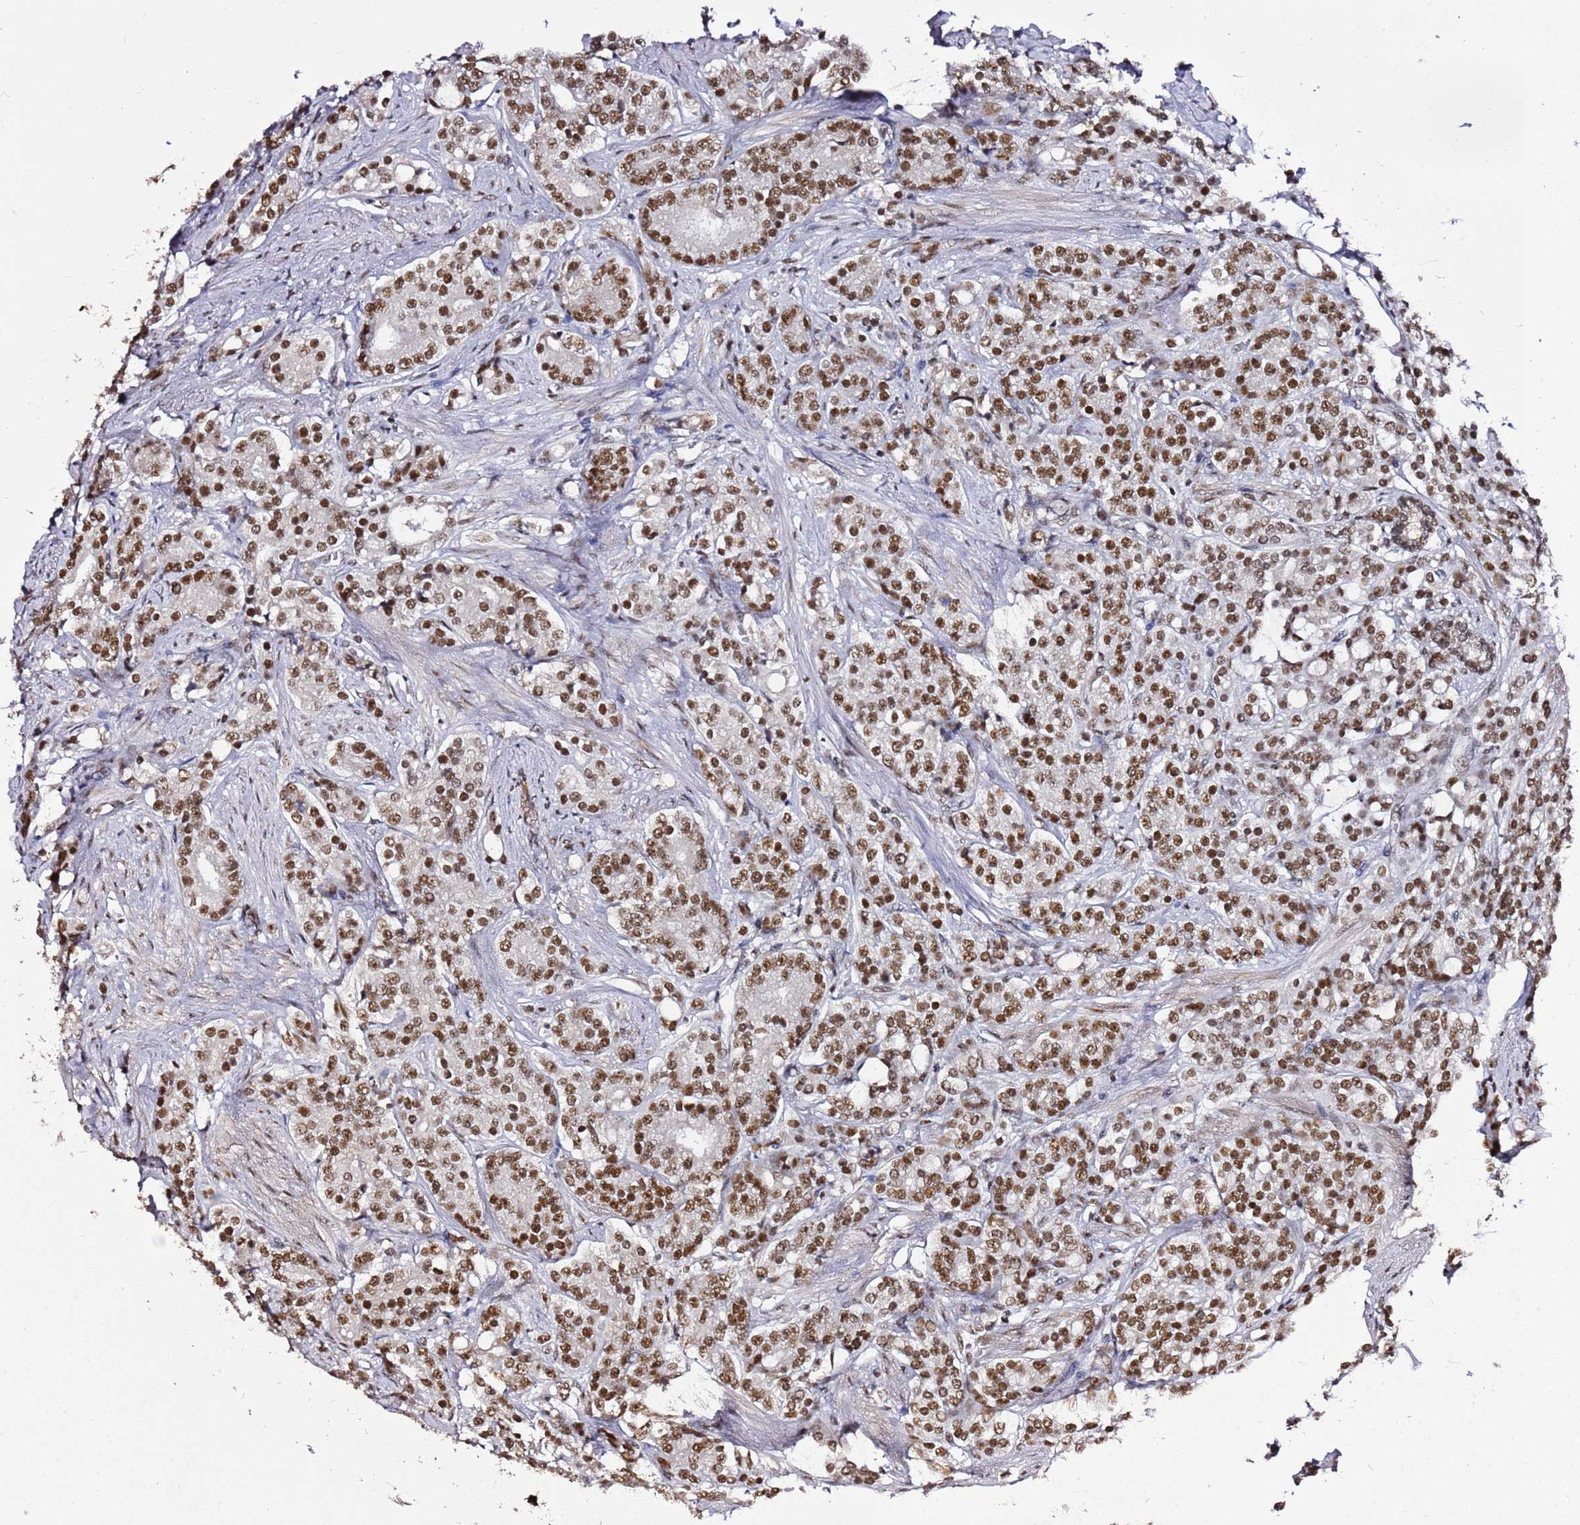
{"staining": {"intensity": "moderate", "quantity": ">75%", "location": "nuclear"}, "tissue": "prostate cancer", "cell_type": "Tumor cells", "image_type": "cancer", "snomed": [{"axis": "morphology", "description": "Adenocarcinoma, High grade"}, {"axis": "topography", "description": "Prostate"}], "caption": "Prostate cancer stained for a protein (brown) exhibits moderate nuclear positive staining in approximately >75% of tumor cells.", "gene": "AKAP8L", "patient": {"sex": "male", "age": 62}}